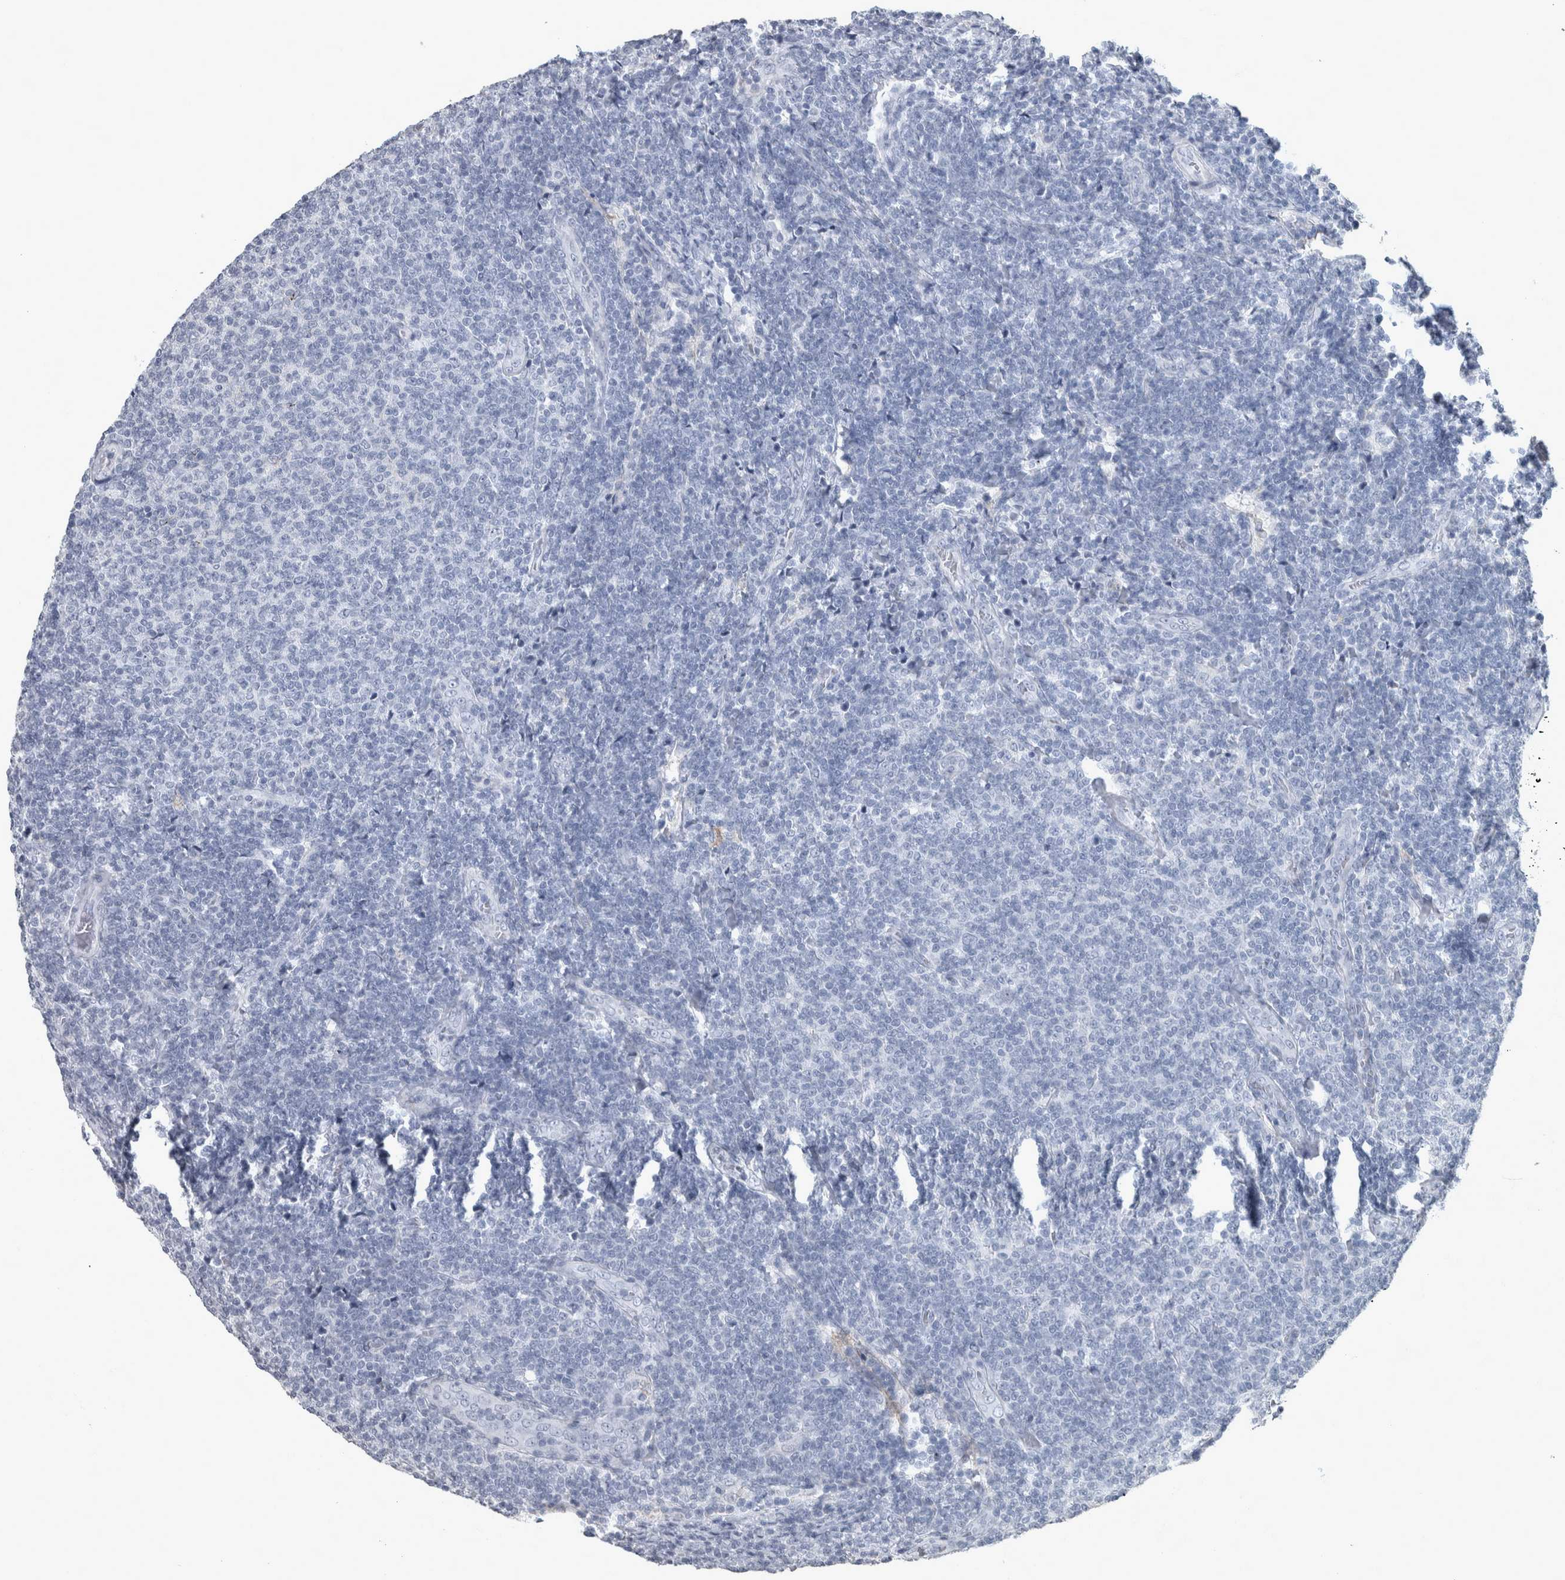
{"staining": {"intensity": "negative", "quantity": "none", "location": "none"}, "tissue": "lymphoma", "cell_type": "Tumor cells", "image_type": "cancer", "snomed": [{"axis": "morphology", "description": "Malignant lymphoma, non-Hodgkin's type, Low grade"}, {"axis": "topography", "description": "Lymph node"}], "caption": "Low-grade malignant lymphoma, non-Hodgkin's type stained for a protein using IHC reveals no expression tumor cells.", "gene": "DSG2", "patient": {"sex": "male", "age": 66}}